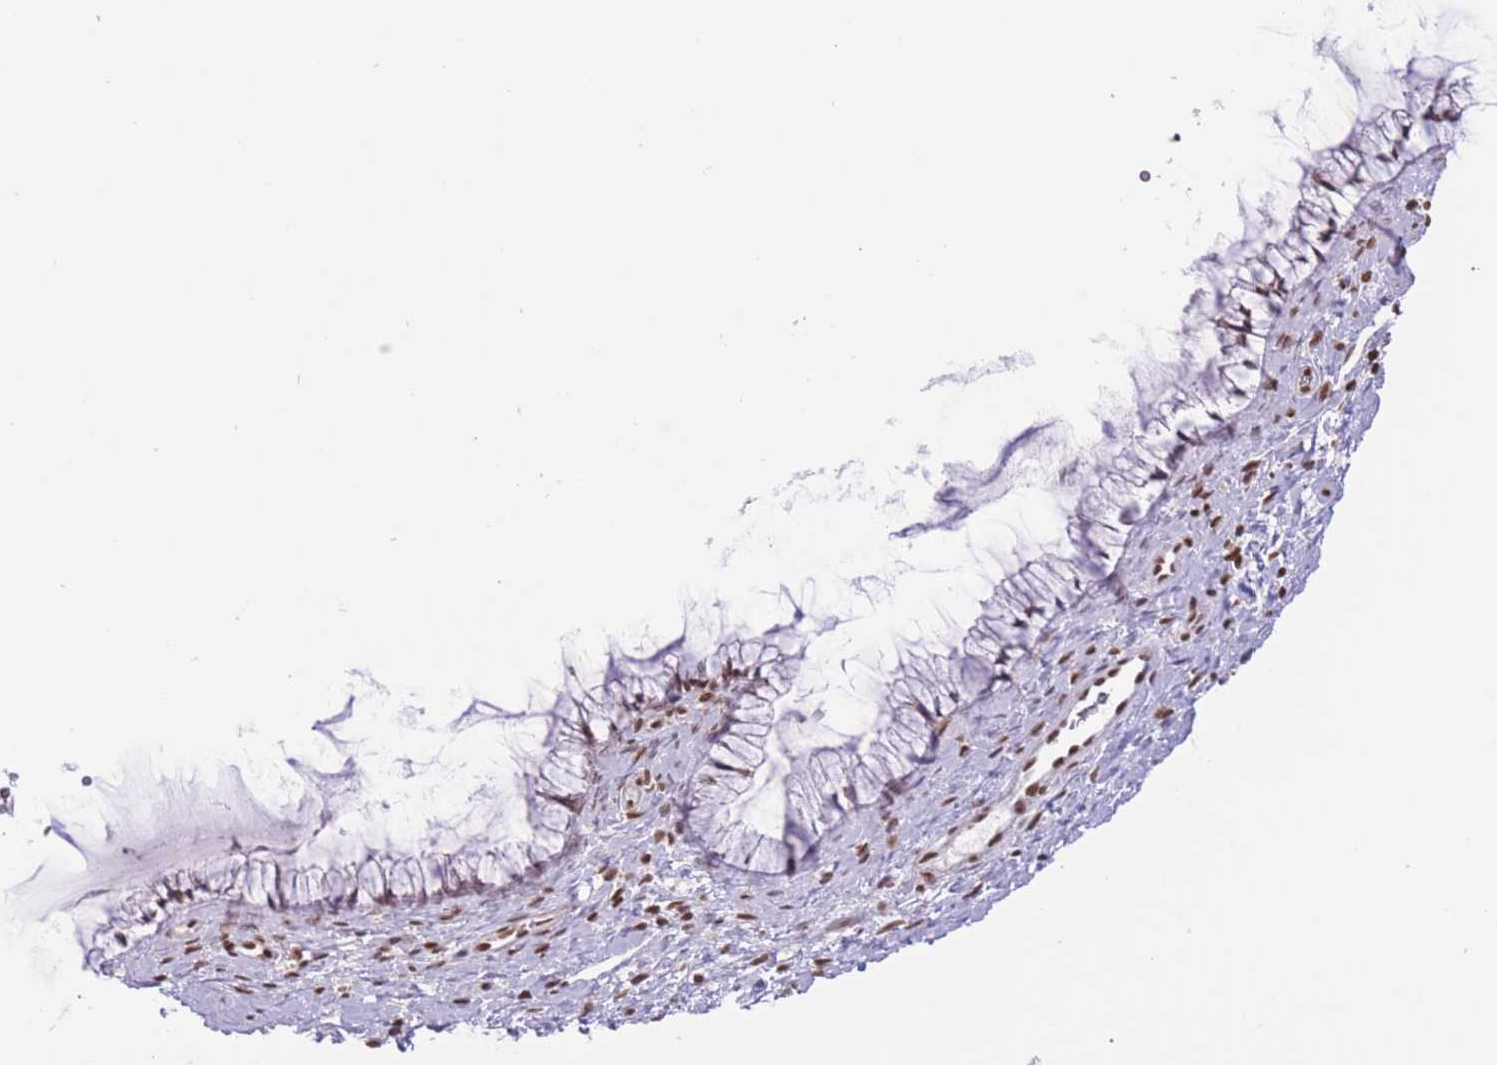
{"staining": {"intensity": "moderate", "quantity": ">75%", "location": "nuclear"}, "tissue": "cervix", "cell_type": "Glandular cells", "image_type": "normal", "snomed": [{"axis": "morphology", "description": "Normal tissue, NOS"}, {"axis": "topography", "description": "Cervix"}], "caption": "Moderate nuclear positivity for a protein is present in about >75% of glandular cells of unremarkable cervix using IHC.", "gene": "ZBED5", "patient": {"sex": "female", "age": 36}}